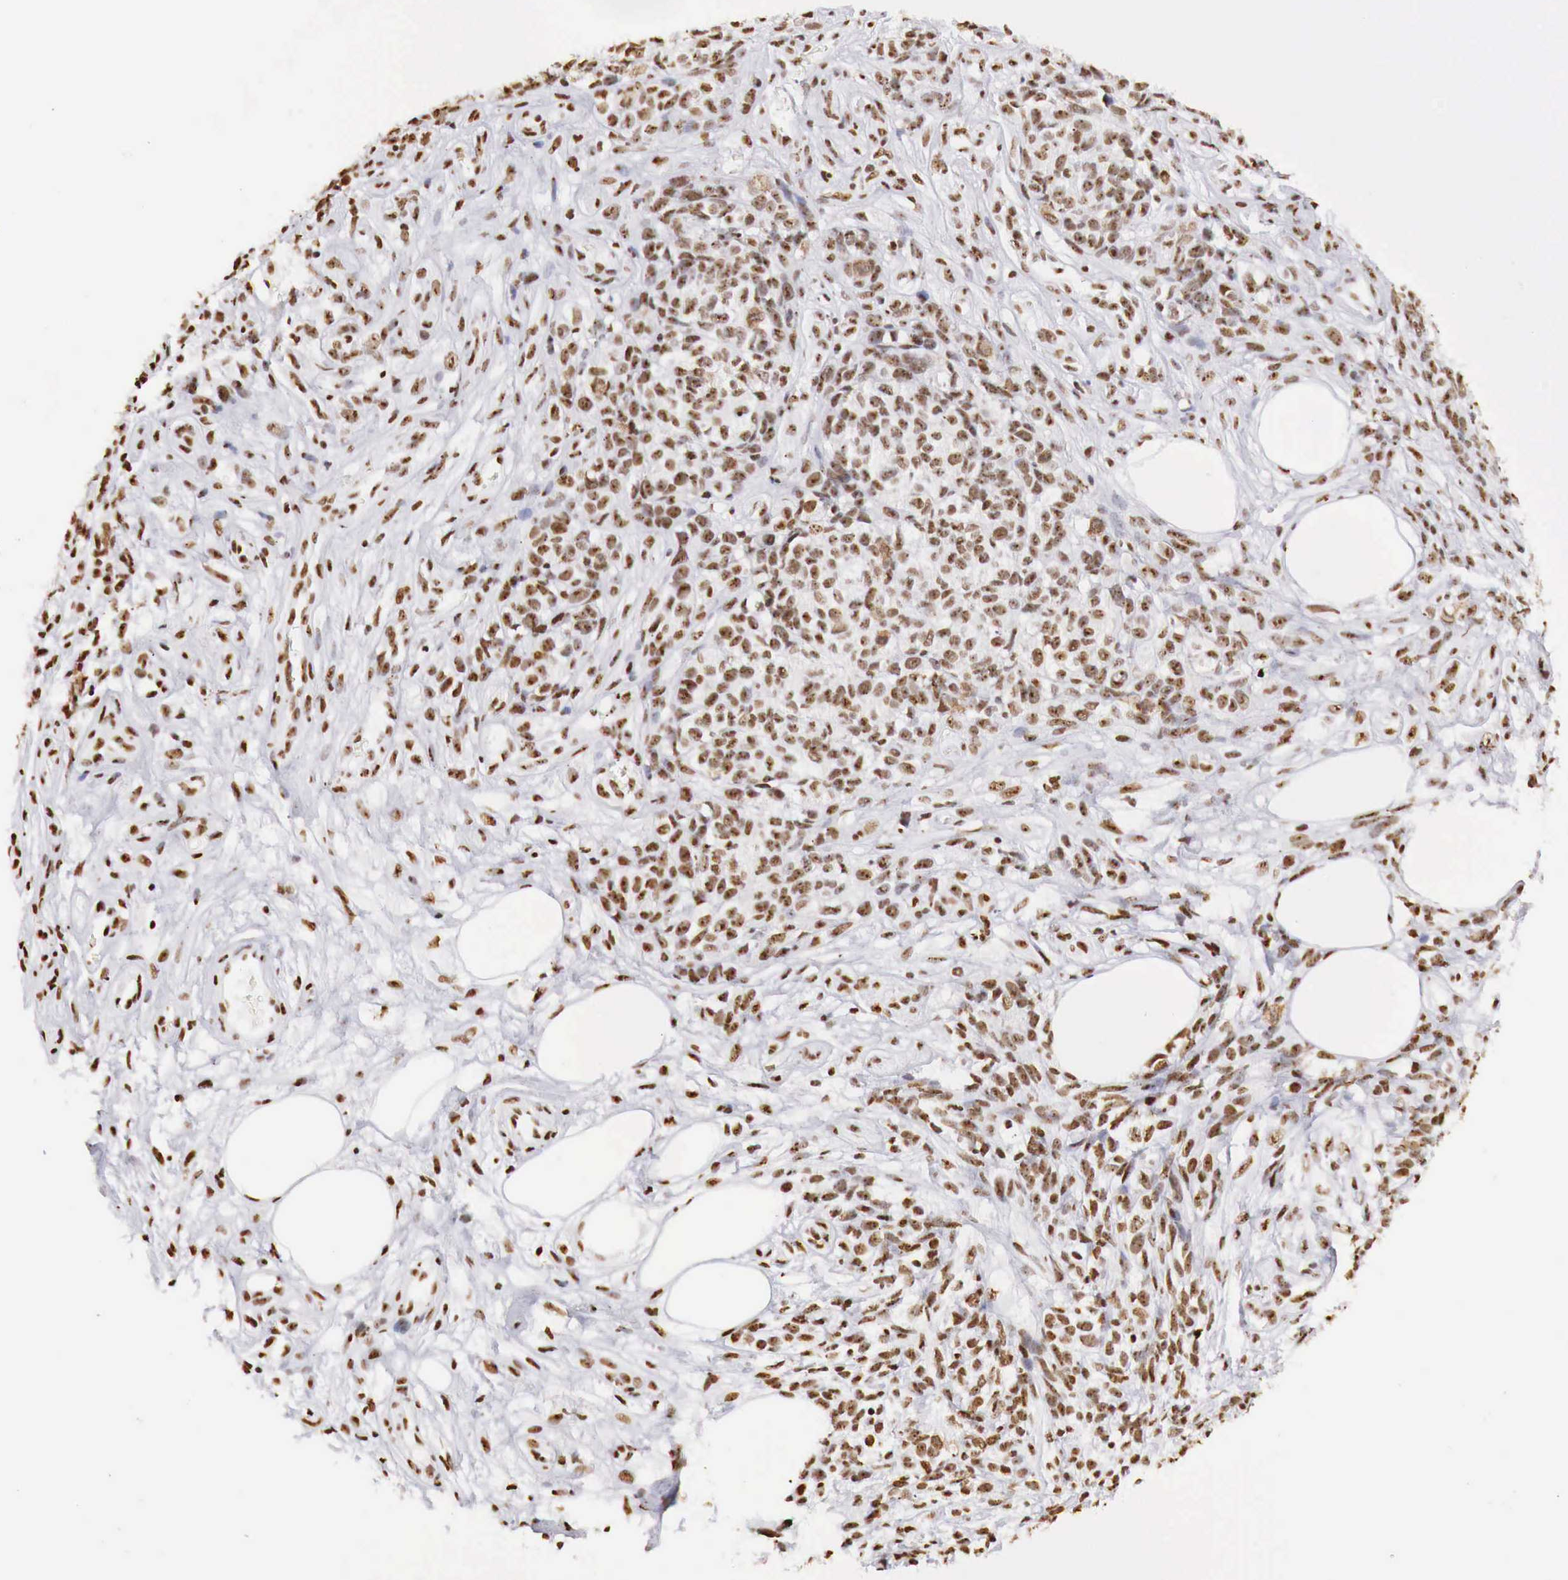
{"staining": {"intensity": "strong", "quantity": ">75%", "location": "cytoplasmic/membranous,nuclear"}, "tissue": "melanoma", "cell_type": "Tumor cells", "image_type": "cancer", "snomed": [{"axis": "morphology", "description": "Malignant melanoma, NOS"}, {"axis": "topography", "description": "Skin"}], "caption": "A histopathology image of human melanoma stained for a protein exhibits strong cytoplasmic/membranous and nuclear brown staining in tumor cells. (IHC, brightfield microscopy, high magnification).", "gene": "DKC1", "patient": {"sex": "female", "age": 85}}